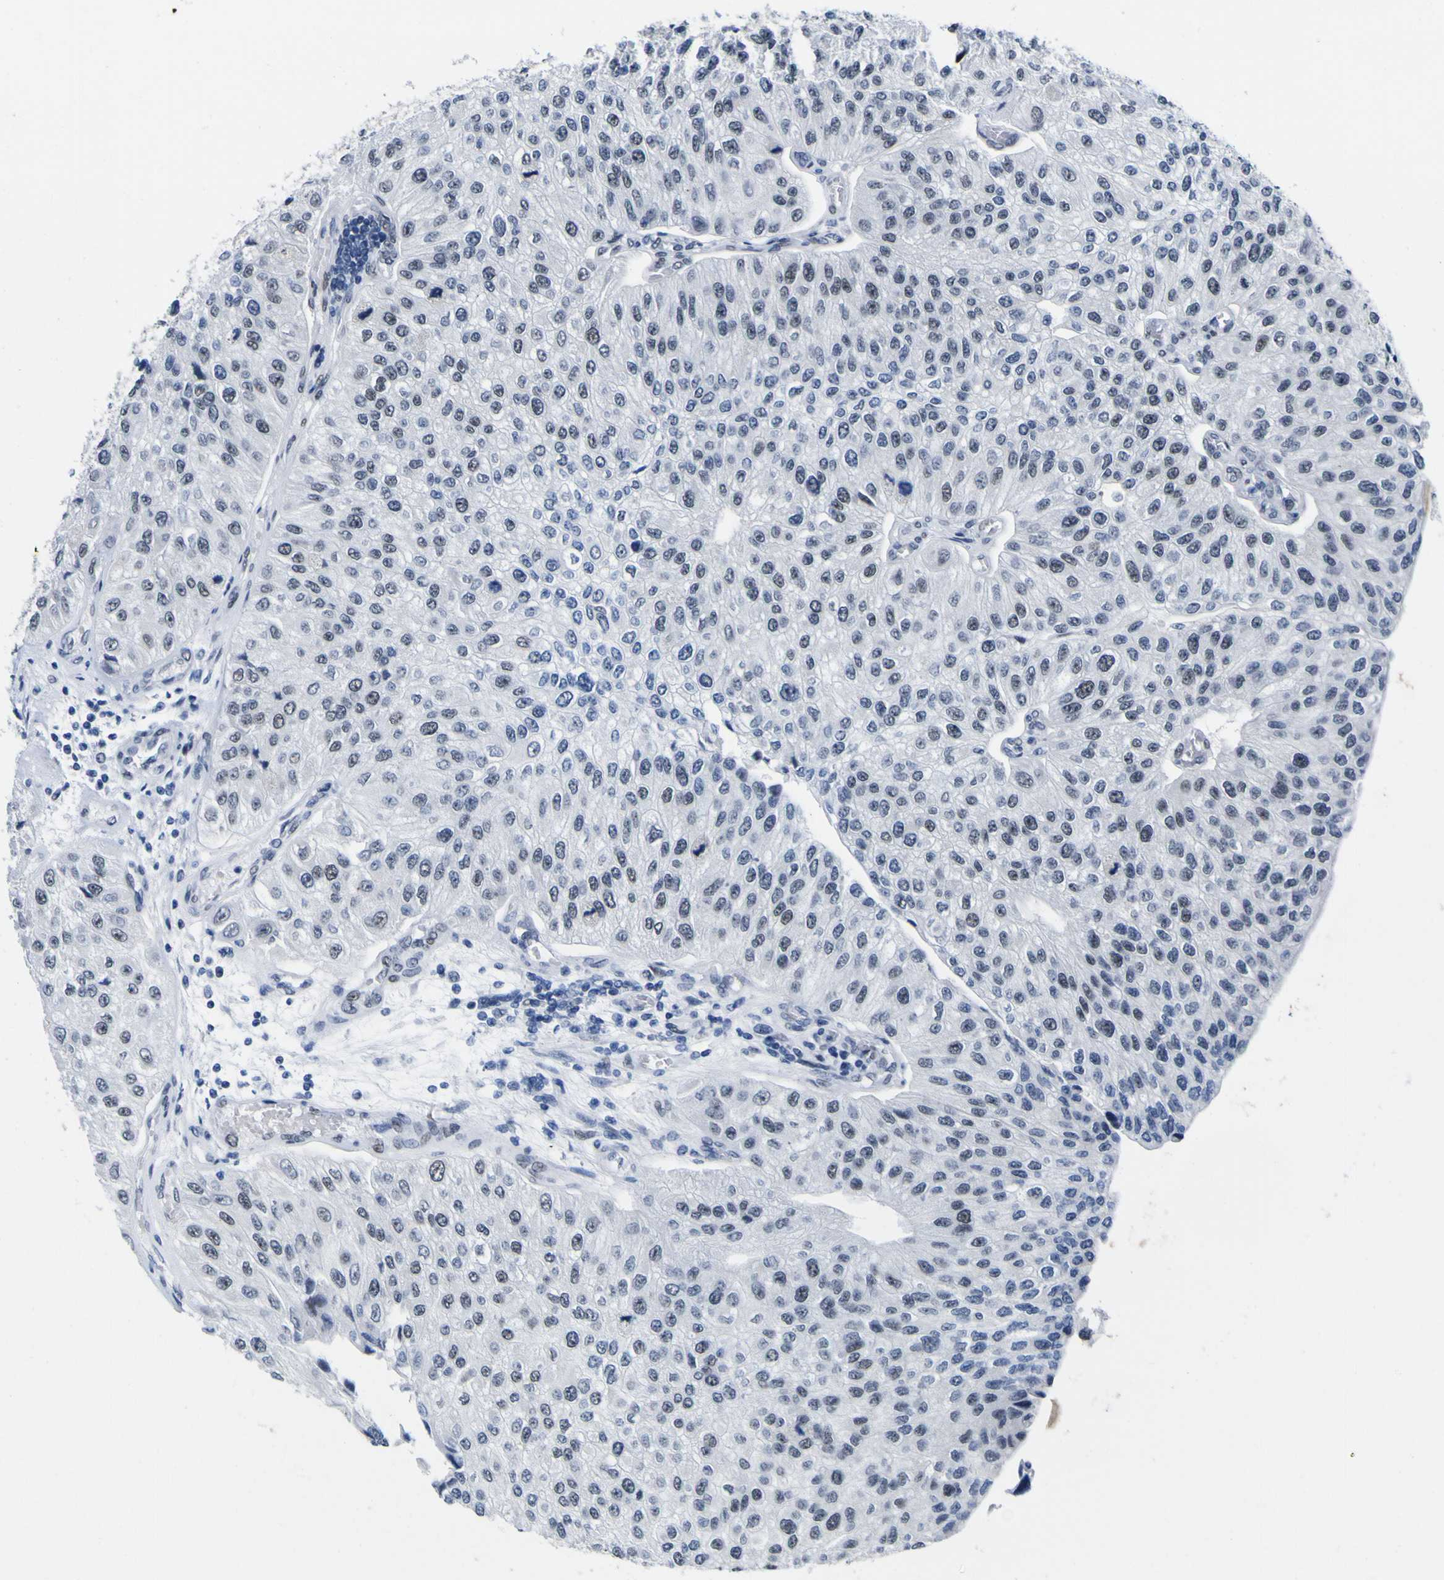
{"staining": {"intensity": "weak", "quantity": "<25%", "location": "nuclear"}, "tissue": "urothelial cancer", "cell_type": "Tumor cells", "image_type": "cancer", "snomed": [{"axis": "morphology", "description": "Urothelial carcinoma, High grade"}, {"axis": "topography", "description": "Kidney"}, {"axis": "topography", "description": "Urinary bladder"}], "caption": "High-grade urothelial carcinoma was stained to show a protein in brown. There is no significant staining in tumor cells.", "gene": "MBD3", "patient": {"sex": "male", "age": 77}}